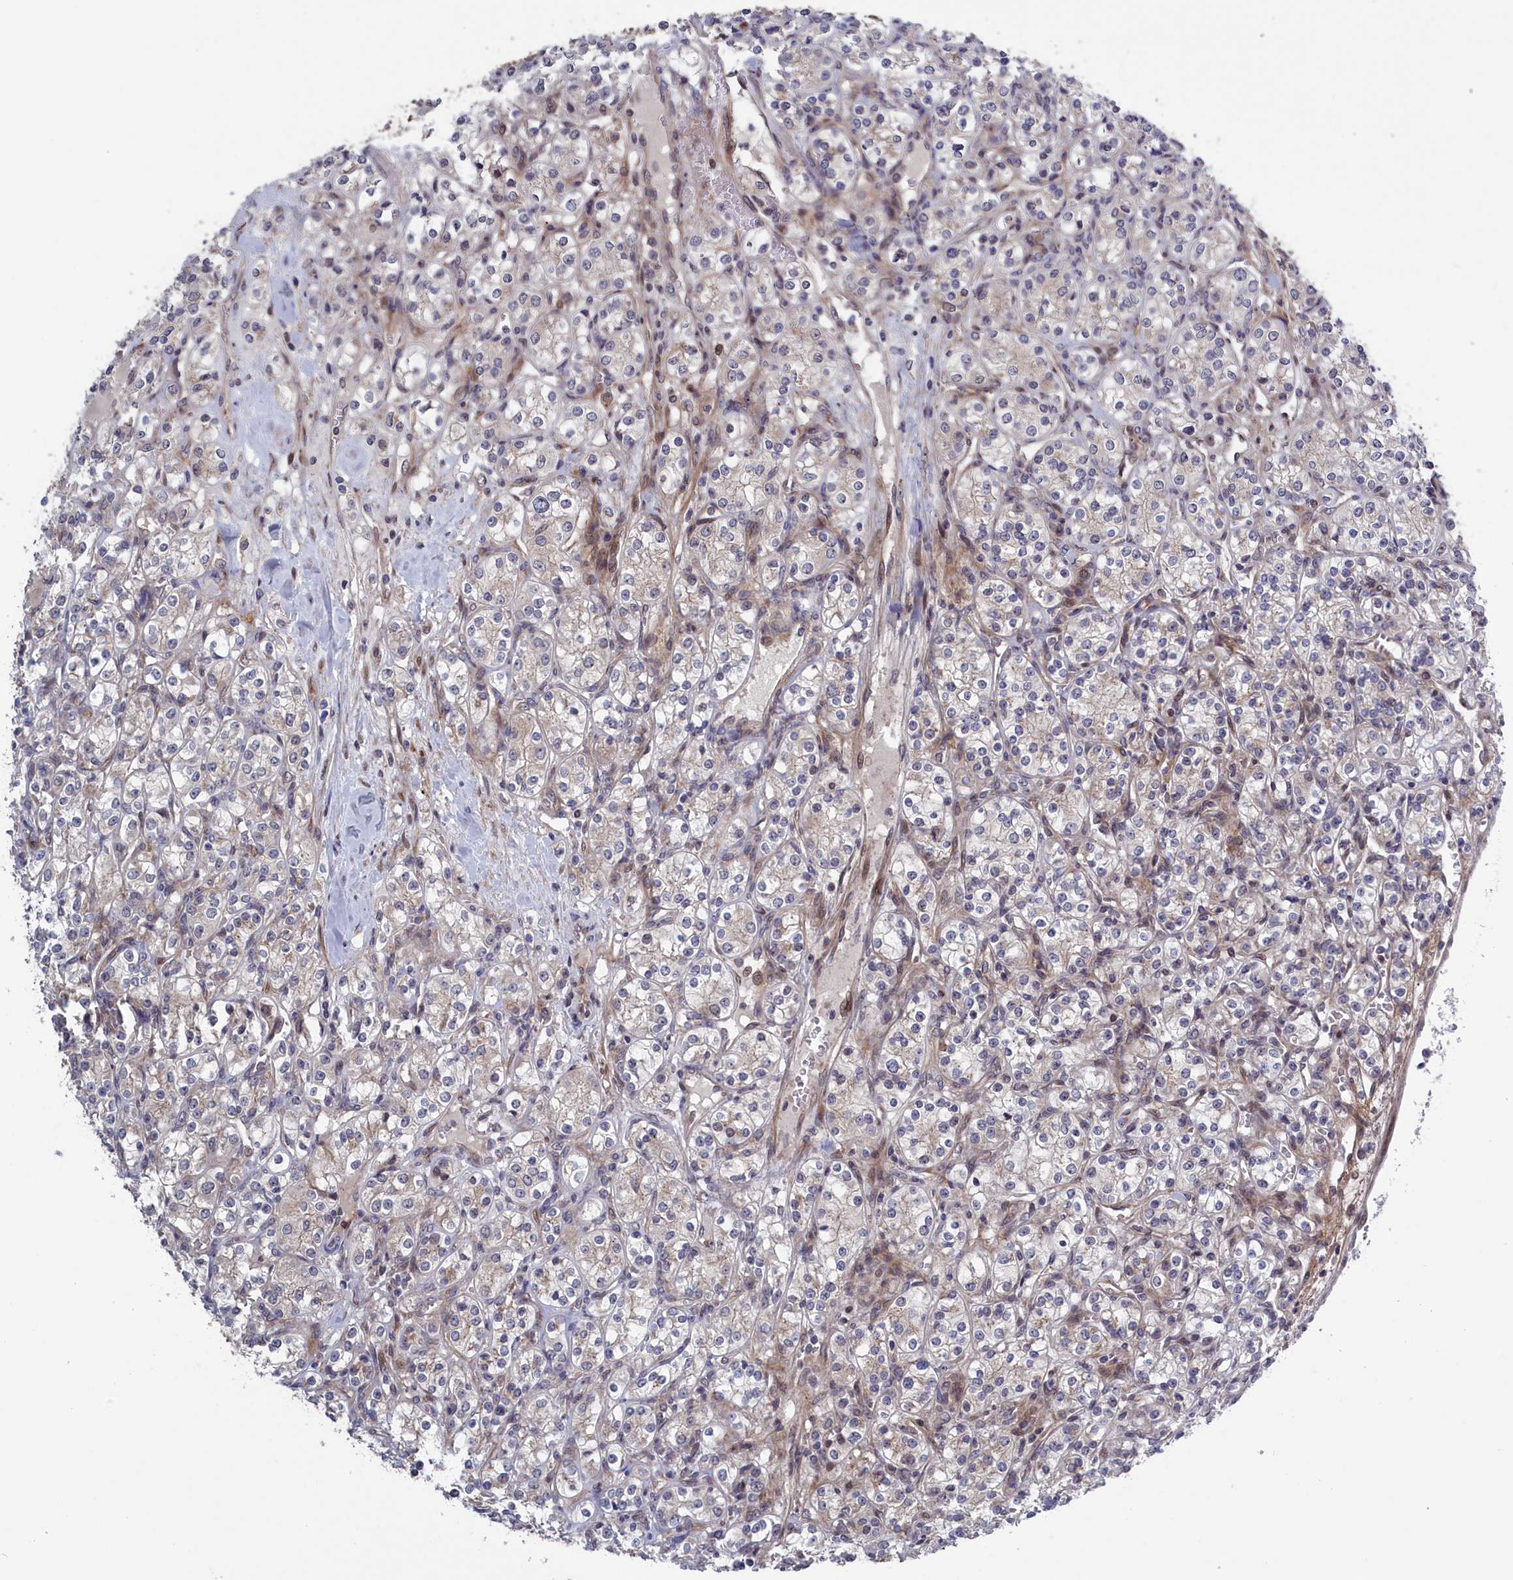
{"staining": {"intensity": "weak", "quantity": "<25%", "location": "cytoplasmic/membranous"}, "tissue": "renal cancer", "cell_type": "Tumor cells", "image_type": "cancer", "snomed": [{"axis": "morphology", "description": "Adenocarcinoma, NOS"}, {"axis": "topography", "description": "Kidney"}], "caption": "Immunohistochemistry histopathology image of human renal cancer stained for a protein (brown), which exhibits no positivity in tumor cells. Brightfield microscopy of IHC stained with DAB (brown) and hematoxylin (blue), captured at high magnification.", "gene": "LSG1", "patient": {"sex": "male", "age": 77}}